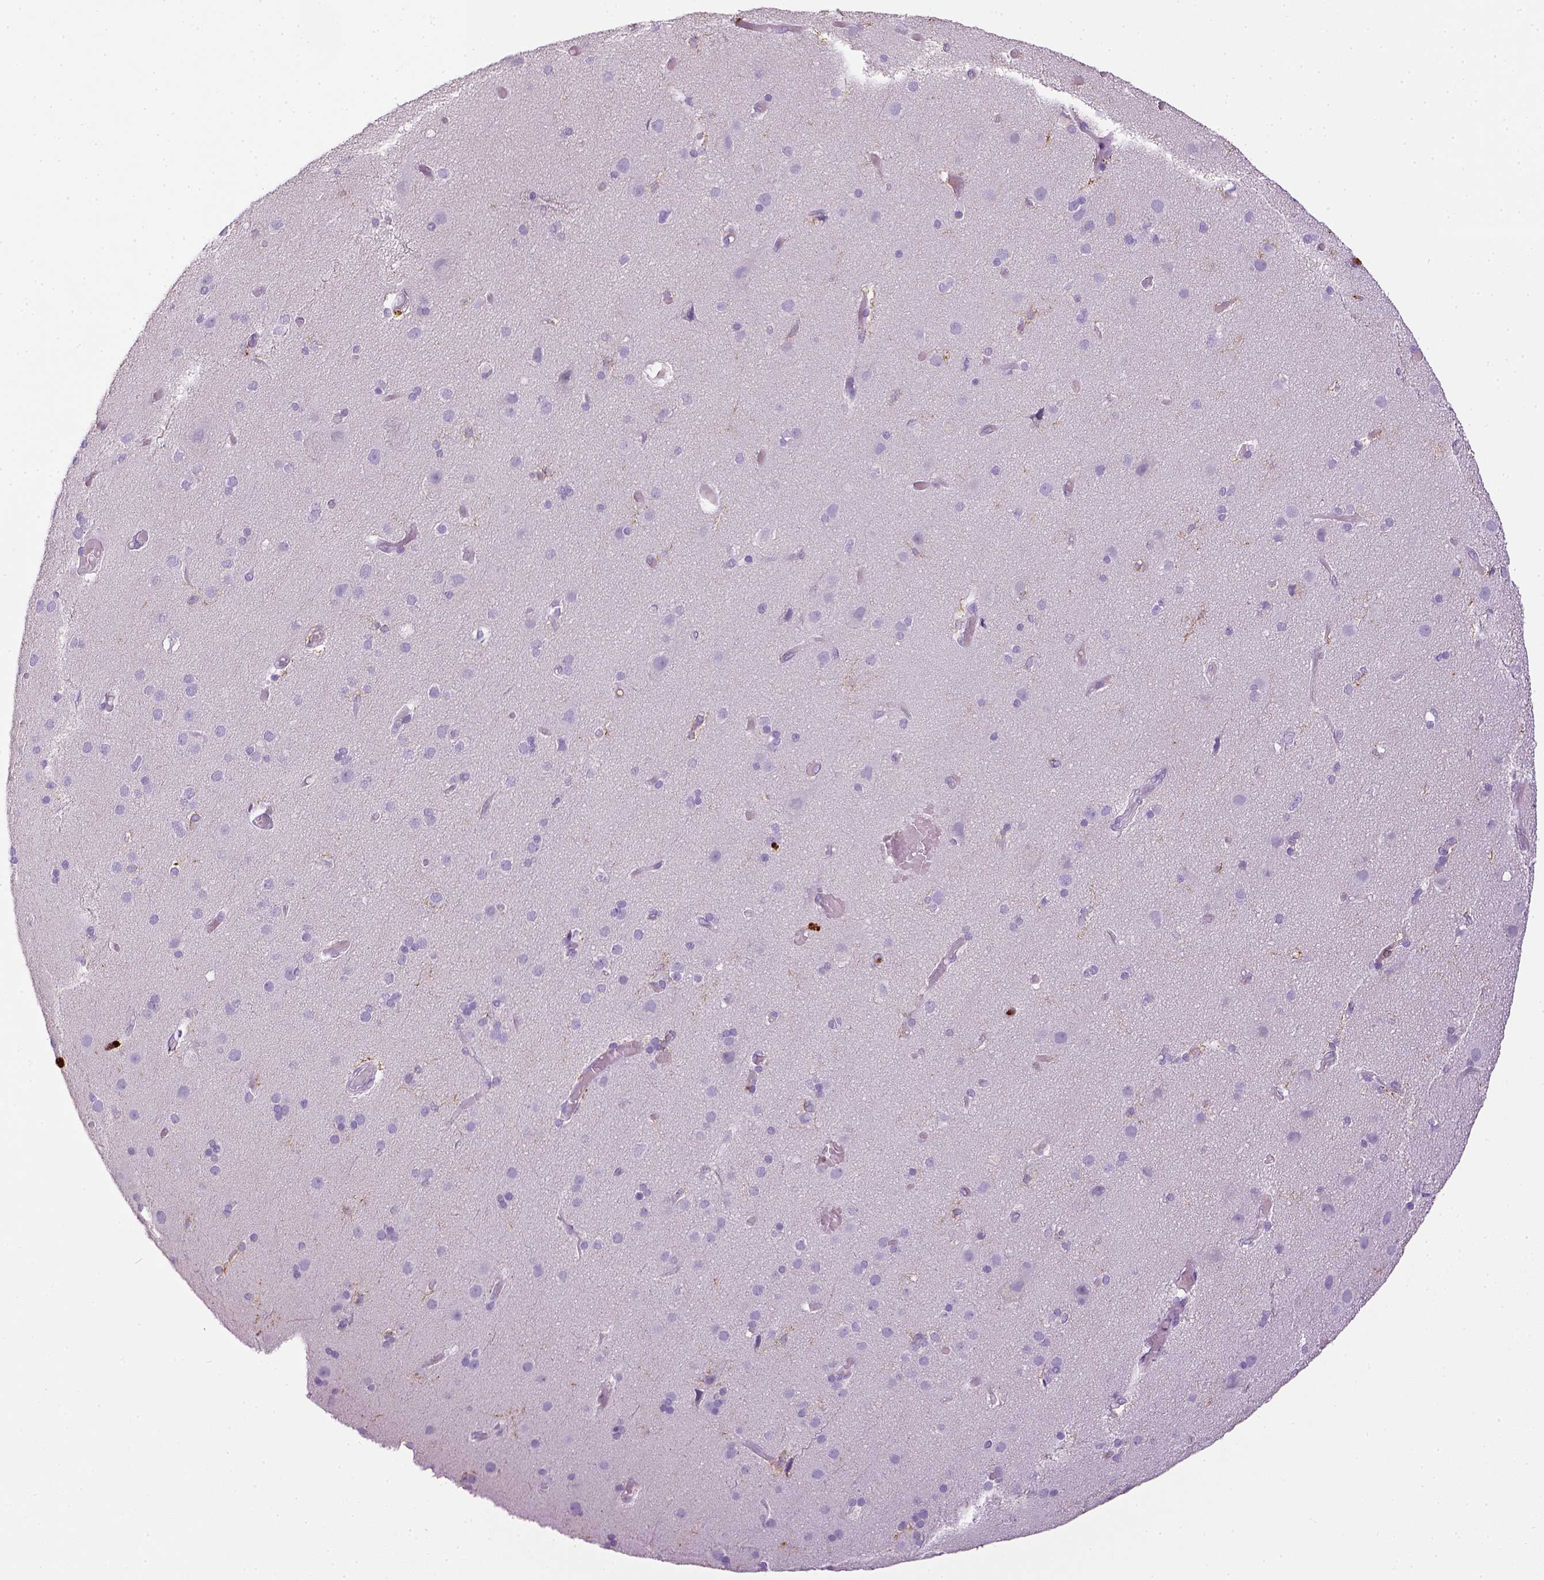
{"staining": {"intensity": "negative", "quantity": "none", "location": "none"}, "tissue": "cerebral cortex", "cell_type": "Endothelial cells", "image_type": "normal", "snomed": [{"axis": "morphology", "description": "Normal tissue, NOS"}, {"axis": "morphology", "description": "Glioma, malignant, High grade"}, {"axis": "topography", "description": "Cerebral cortex"}], "caption": "IHC of benign cerebral cortex displays no staining in endothelial cells. Brightfield microscopy of IHC stained with DAB (3,3'-diaminobenzidine) (brown) and hematoxylin (blue), captured at high magnification.", "gene": "ITGAM", "patient": {"sex": "male", "age": 71}}